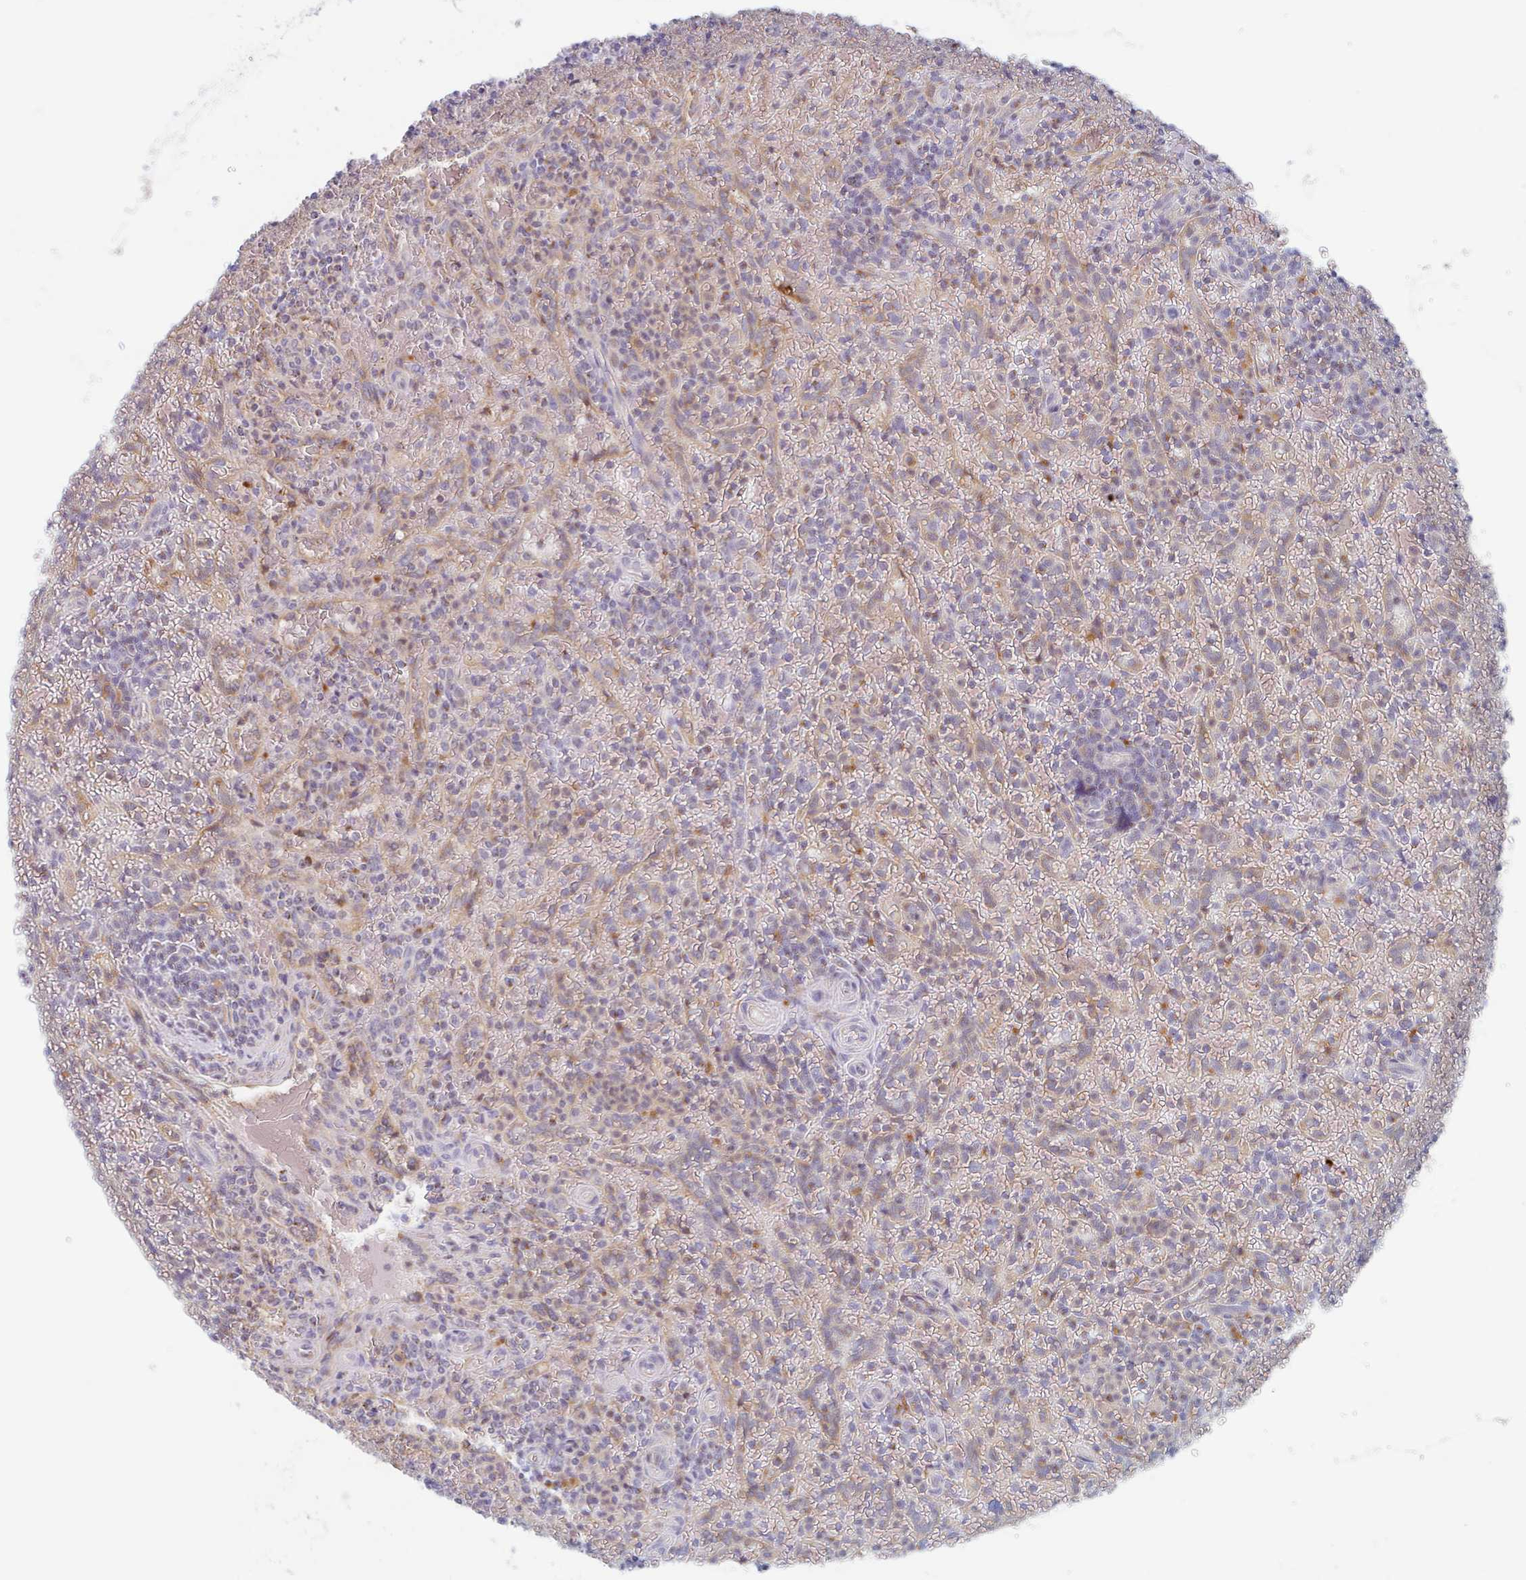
{"staining": {"intensity": "negative", "quantity": "none", "location": "none"}, "tissue": "lymphoma", "cell_type": "Tumor cells", "image_type": "cancer", "snomed": [{"axis": "morphology", "description": "Malignant lymphoma, non-Hodgkin's type, Low grade"}, {"axis": "topography", "description": "Spleen"}], "caption": "The micrograph shows no staining of tumor cells in lymphoma.", "gene": "MANBA", "patient": {"sex": "female", "age": 64}}